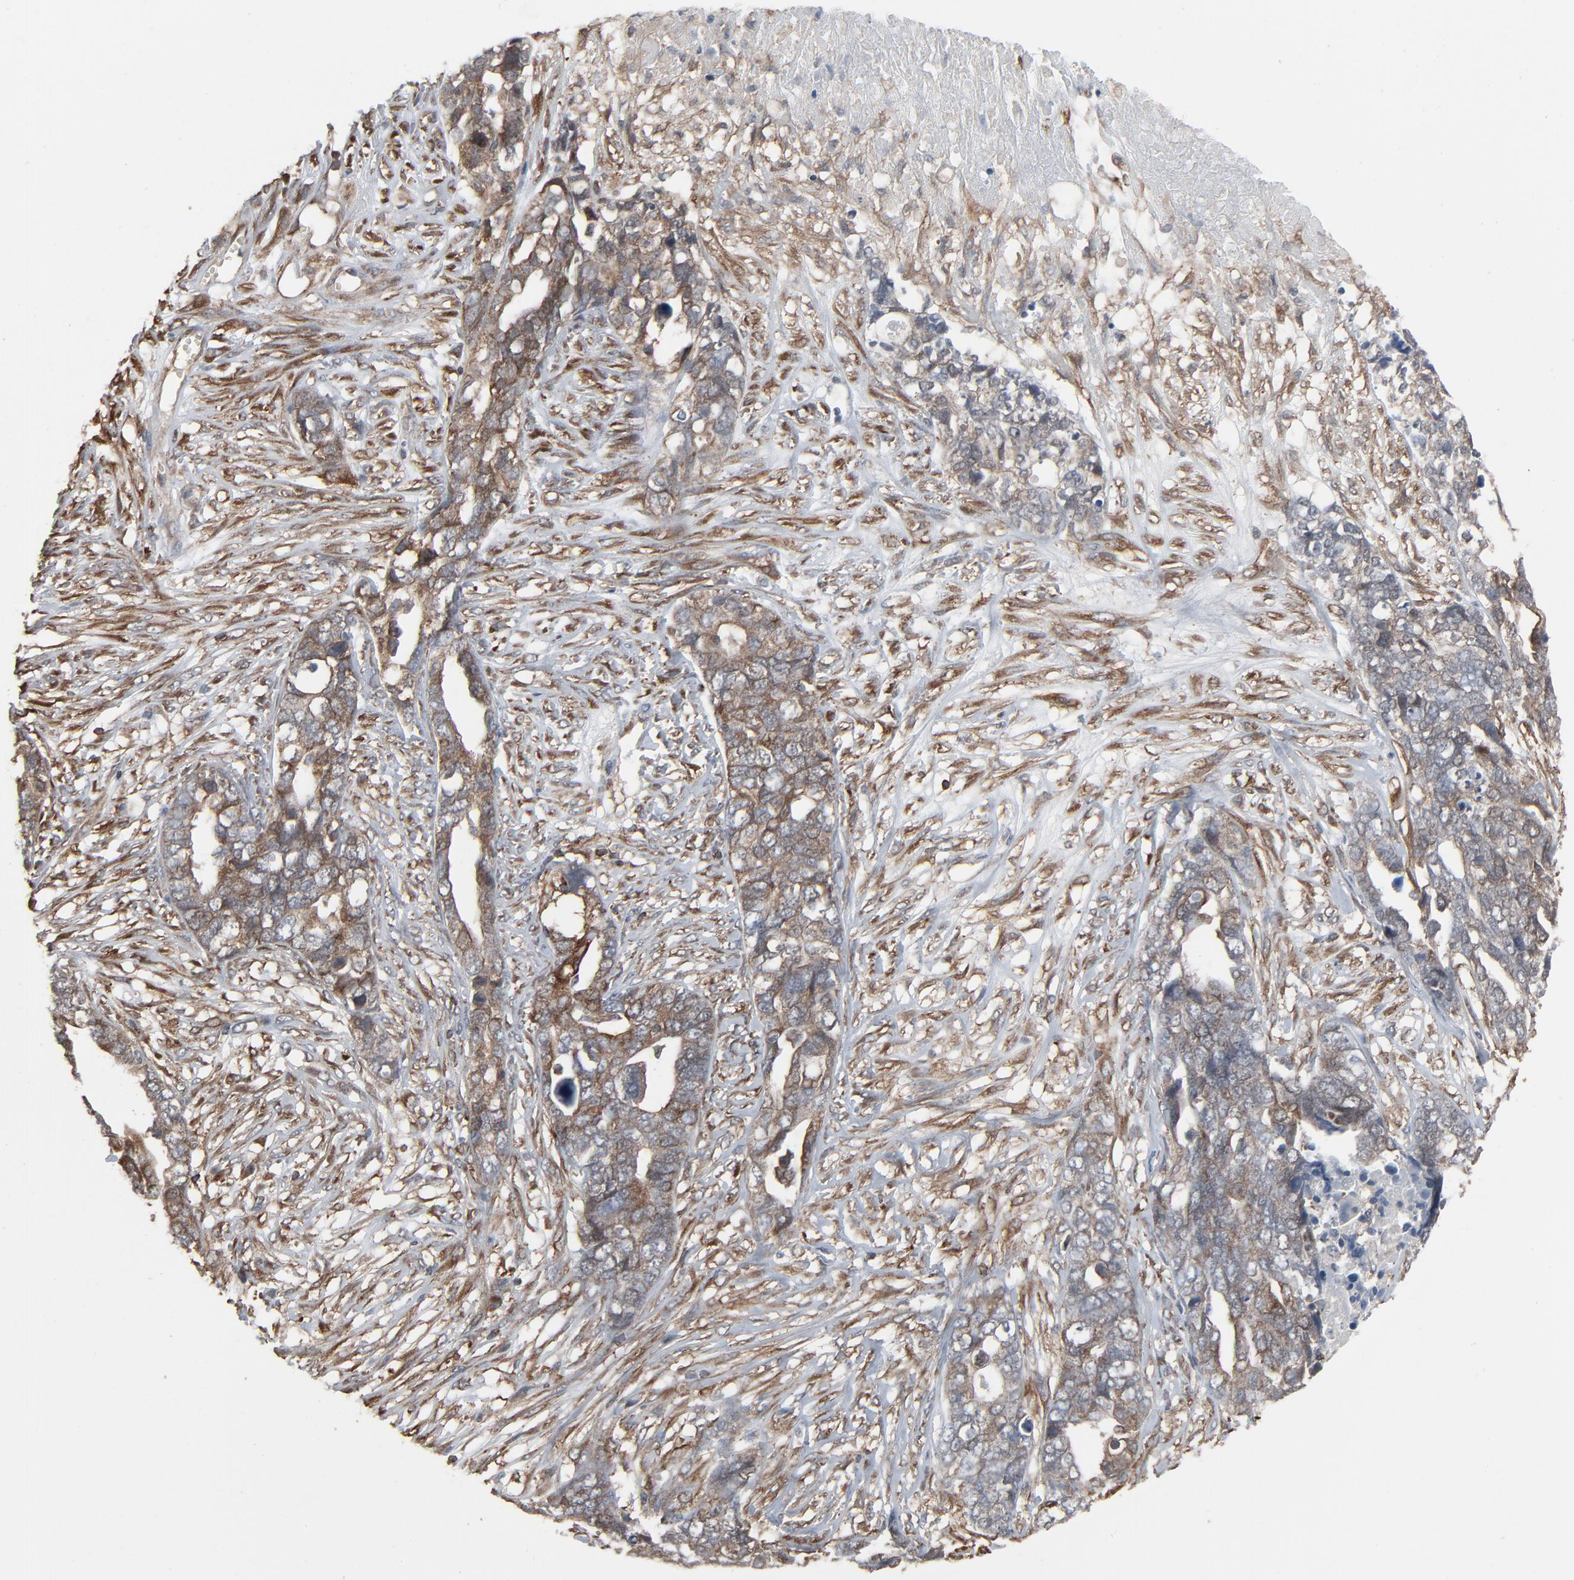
{"staining": {"intensity": "moderate", "quantity": "25%-75%", "location": "cytoplasmic/membranous"}, "tissue": "ovarian cancer", "cell_type": "Tumor cells", "image_type": "cancer", "snomed": [{"axis": "morphology", "description": "Normal tissue, NOS"}, {"axis": "morphology", "description": "Cystadenocarcinoma, serous, NOS"}, {"axis": "topography", "description": "Fallopian tube"}, {"axis": "topography", "description": "Ovary"}], "caption": "A brown stain shows moderate cytoplasmic/membranous positivity of a protein in human serous cystadenocarcinoma (ovarian) tumor cells.", "gene": "OPTN", "patient": {"sex": "female", "age": 56}}